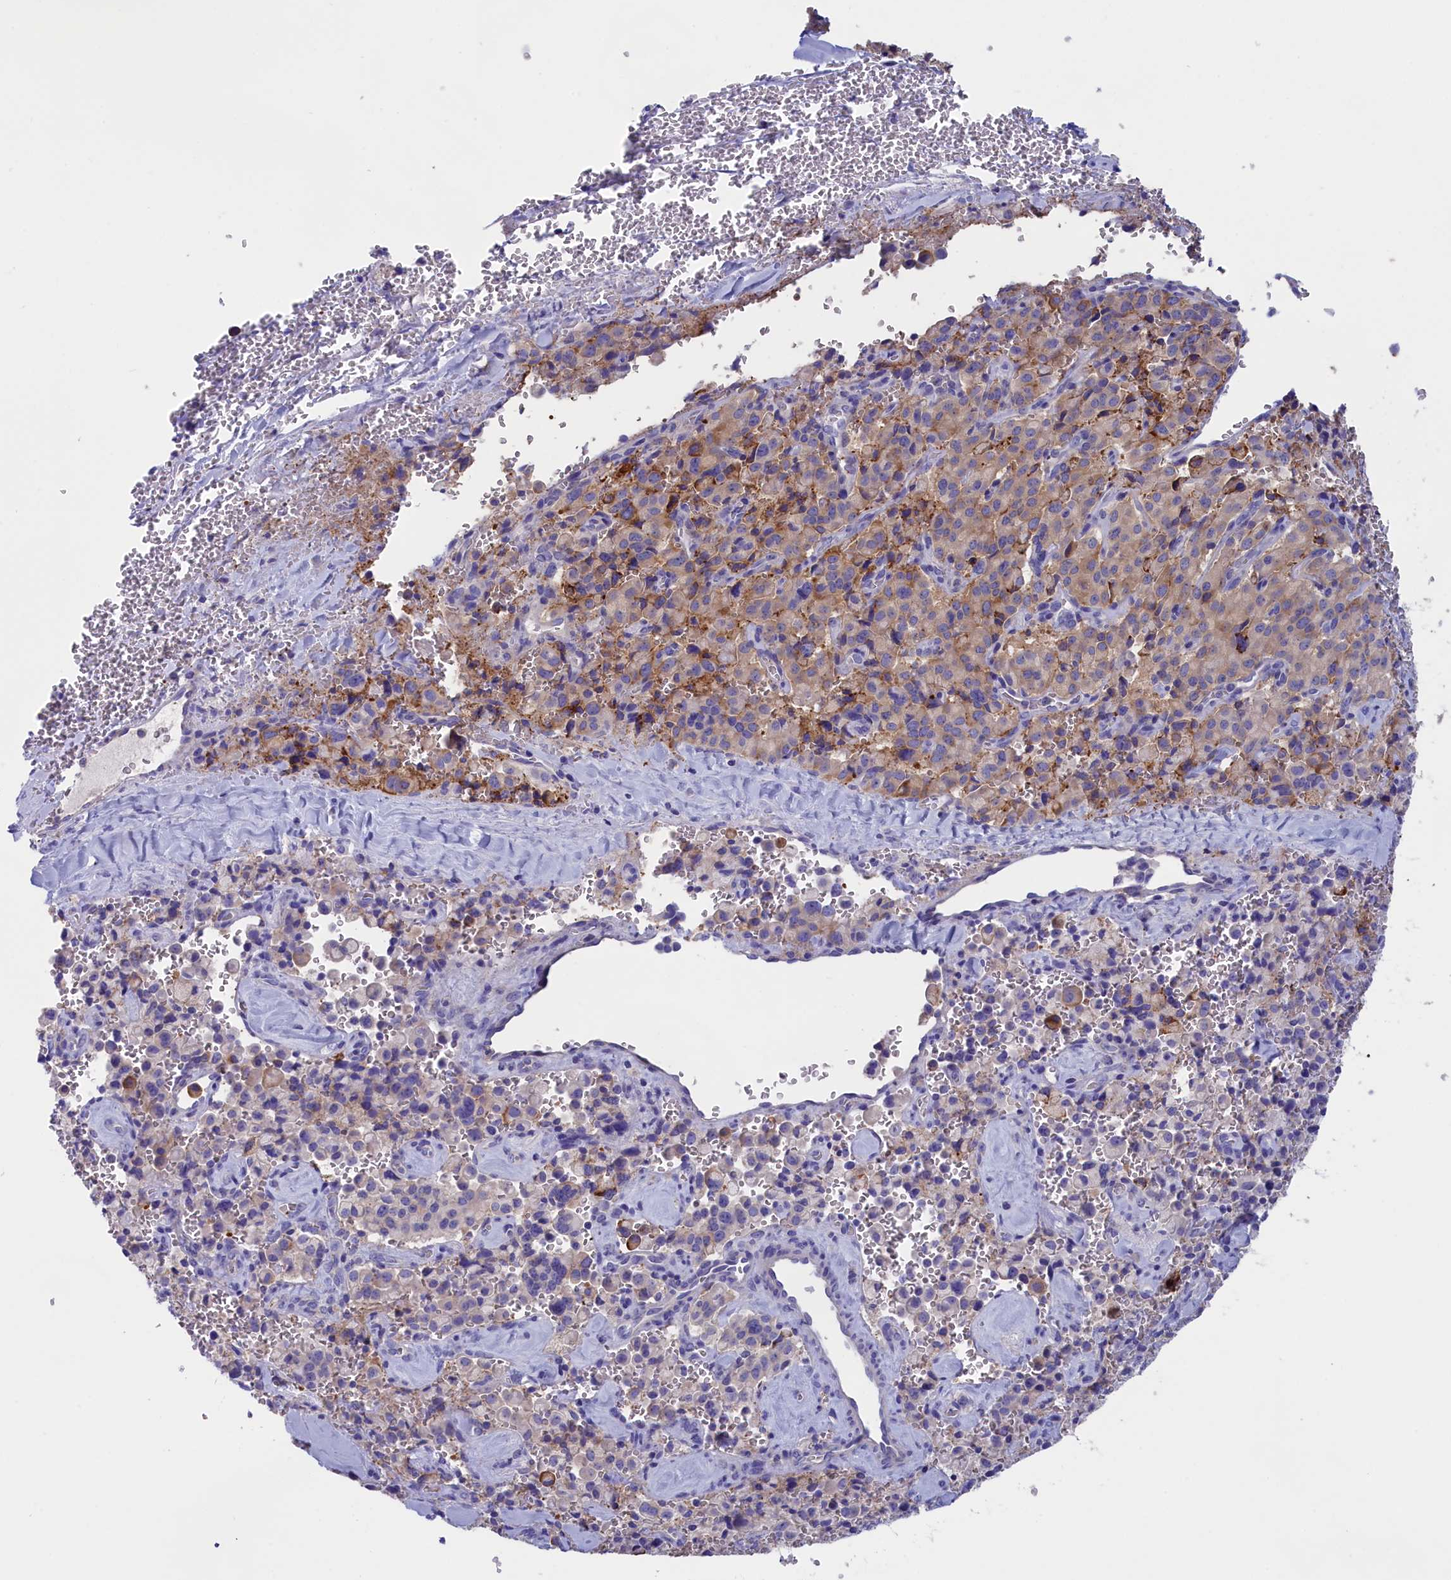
{"staining": {"intensity": "moderate", "quantity": "<25%", "location": "cytoplasmic/membranous"}, "tissue": "pancreatic cancer", "cell_type": "Tumor cells", "image_type": "cancer", "snomed": [{"axis": "morphology", "description": "Adenocarcinoma, NOS"}, {"axis": "topography", "description": "Pancreas"}], "caption": "About <25% of tumor cells in human pancreatic cancer (adenocarcinoma) display moderate cytoplasmic/membranous protein expression as visualized by brown immunohistochemical staining.", "gene": "VPS35L", "patient": {"sex": "male", "age": 65}}